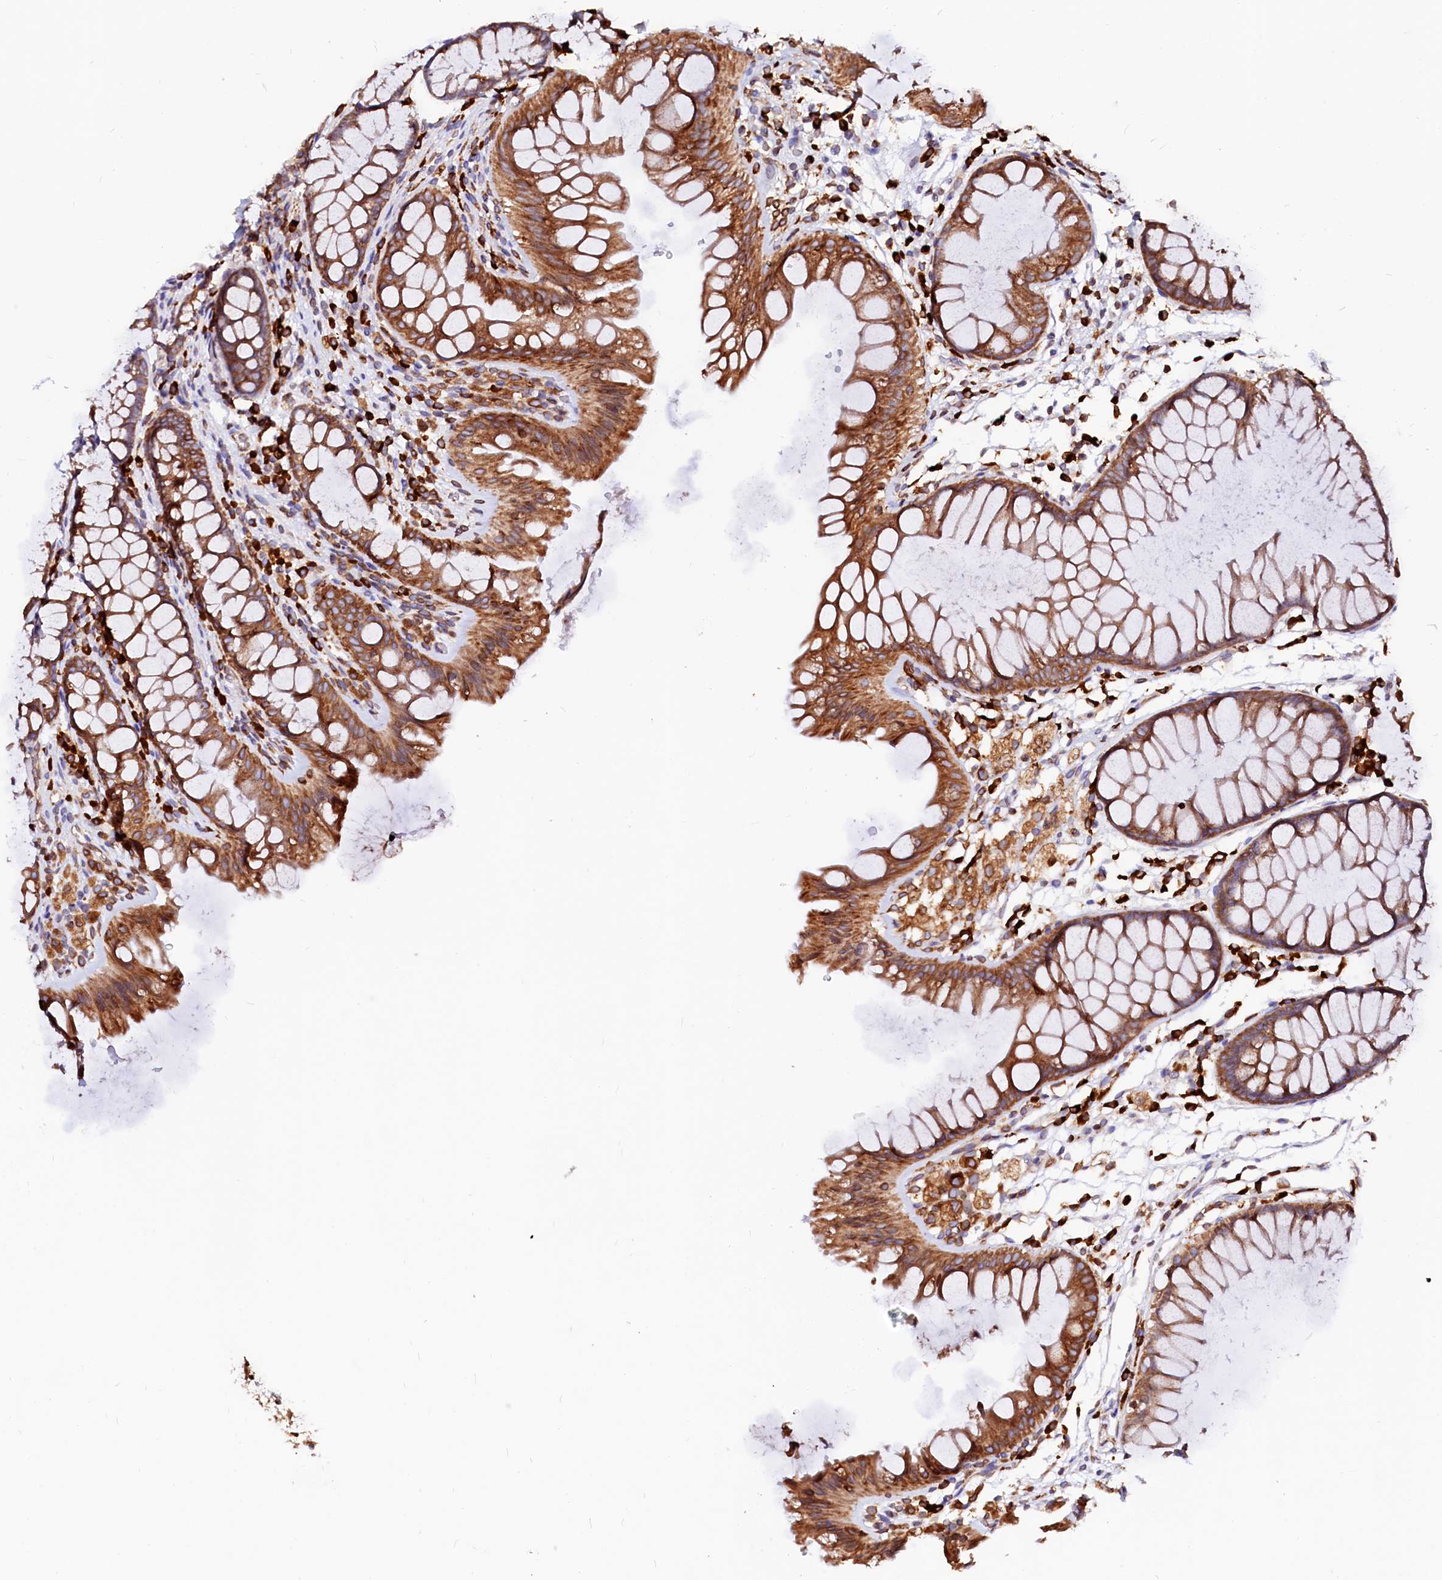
{"staining": {"intensity": "moderate", "quantity": ">75%", "location": "cytoplasmic/membranous"}, "tissue": "colon", "cell_type": "Endothelial cells", "image_type": "normal", "snomed": [{"axis": "morphology", "description": "Normal tissue, NOS"}, {"axis": "topography", "description": "Colon"}], "caption": "An immunohistochemistry micrograph of unremarkable tissue is shown. Protein staining in brown highlights moderate cytoplasmic/membranous positivity in colon within endothelial cells.", "gene": "DERL1", "patient": {"sex": "female", "age": 62}}